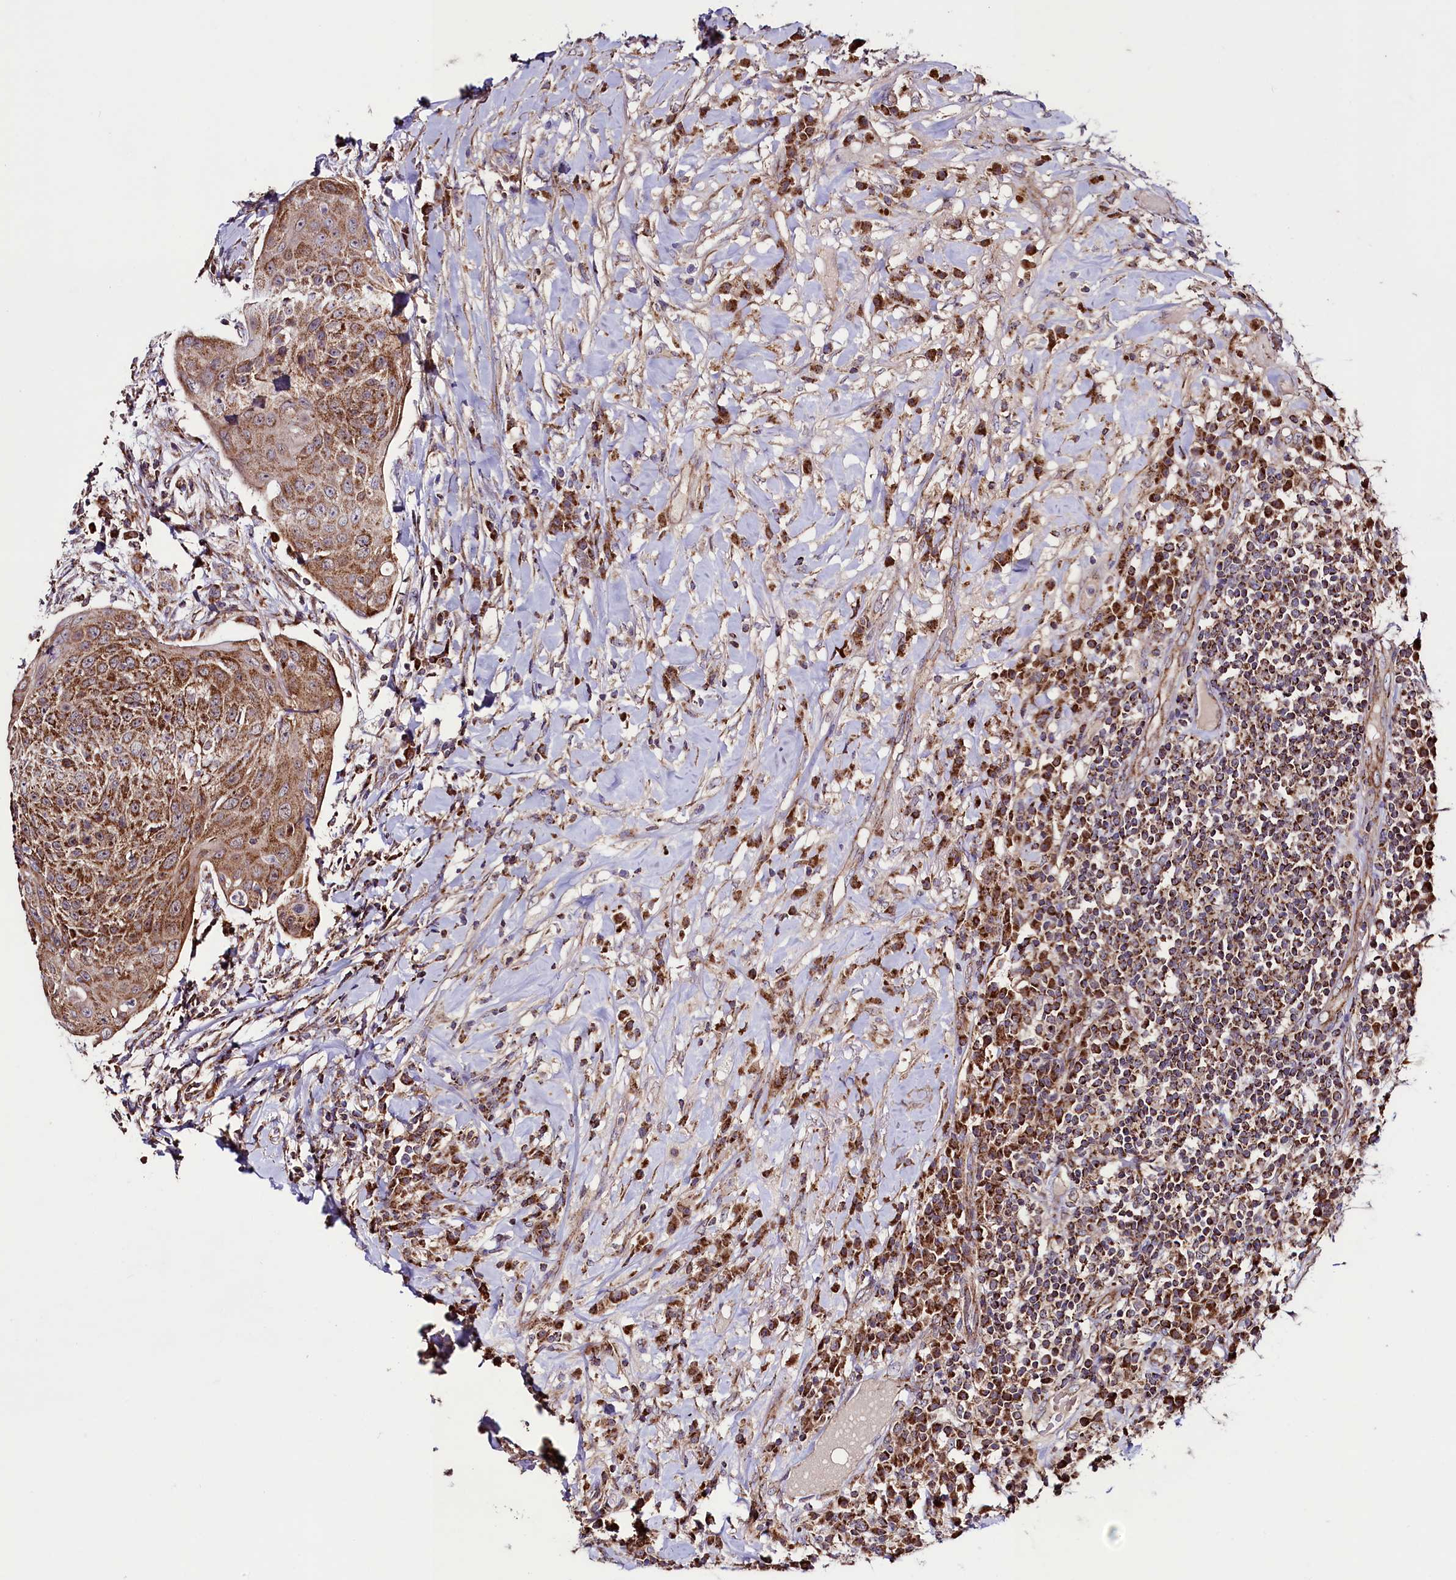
{"staining": {"intensity": "moderate", "quantity": ">75%", "location": "cytoplasmic/membranous"}, "tissue": "urothelial cancer", "cell_type": "Tumor cells", "image_type": "cancer", "snomed": [{"axis": "morphology", "description": "Urothelial carcinoma, High grade"}, {"axis": "topography", "description": "Urinary bladder"}], "caption": "High-magnification brightfield microscopy of urothelial cancer stained with DAB (brown) and counterstained with hematoxylin (blue). tumor cells exhibit moderate cytoplasmic/membranous expression is present in about>75% of cells.", "gene": "STARD5", "patient": {"sex": "female", "age": 63}}